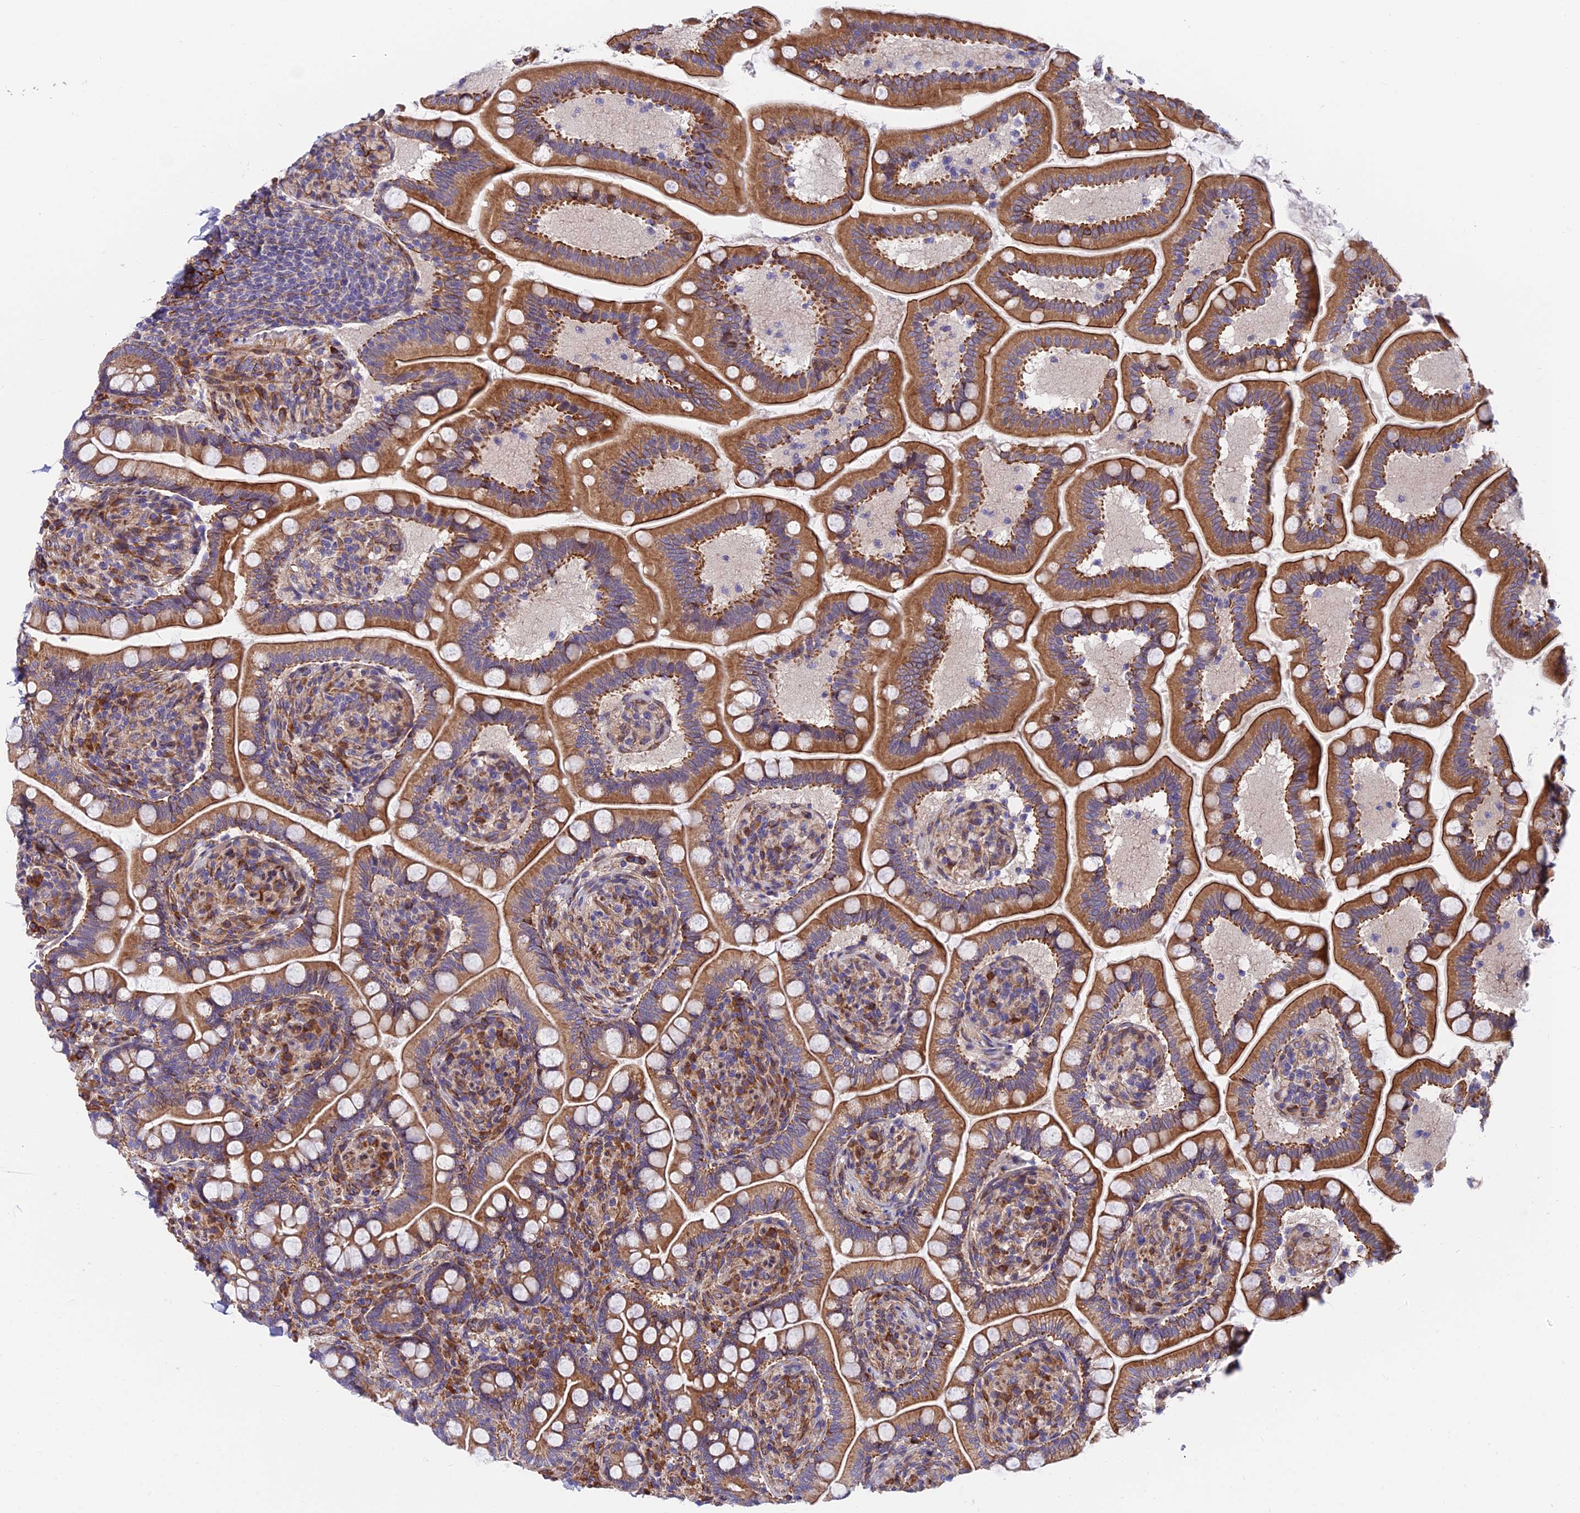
{"staining": {"intensity": "moderate", "quantity": ">75%", "location": "cytoplasmic/membranous"}, "tissue": "small intestine", "cell_type": "Glandular cells", "image_type": "normal", "snomed": [{"axis": "morphology", "description": "Normal tissue, NOS"}, {"axis": "topography", "description": "Small intestine"}], "caption": "Moderate cytoplasmic/membranous positivity is appreciated in approximately >75% of glandular cells in unremarkable small intestine. (Stains: DAB (3,3'-diaminobenzidine) in brown, nuclei in blue, Microscopy: brightfield microscopy at high magnification).", "gene": "EXOC3L4", "patient": {"sex": "female", "age": 64}}